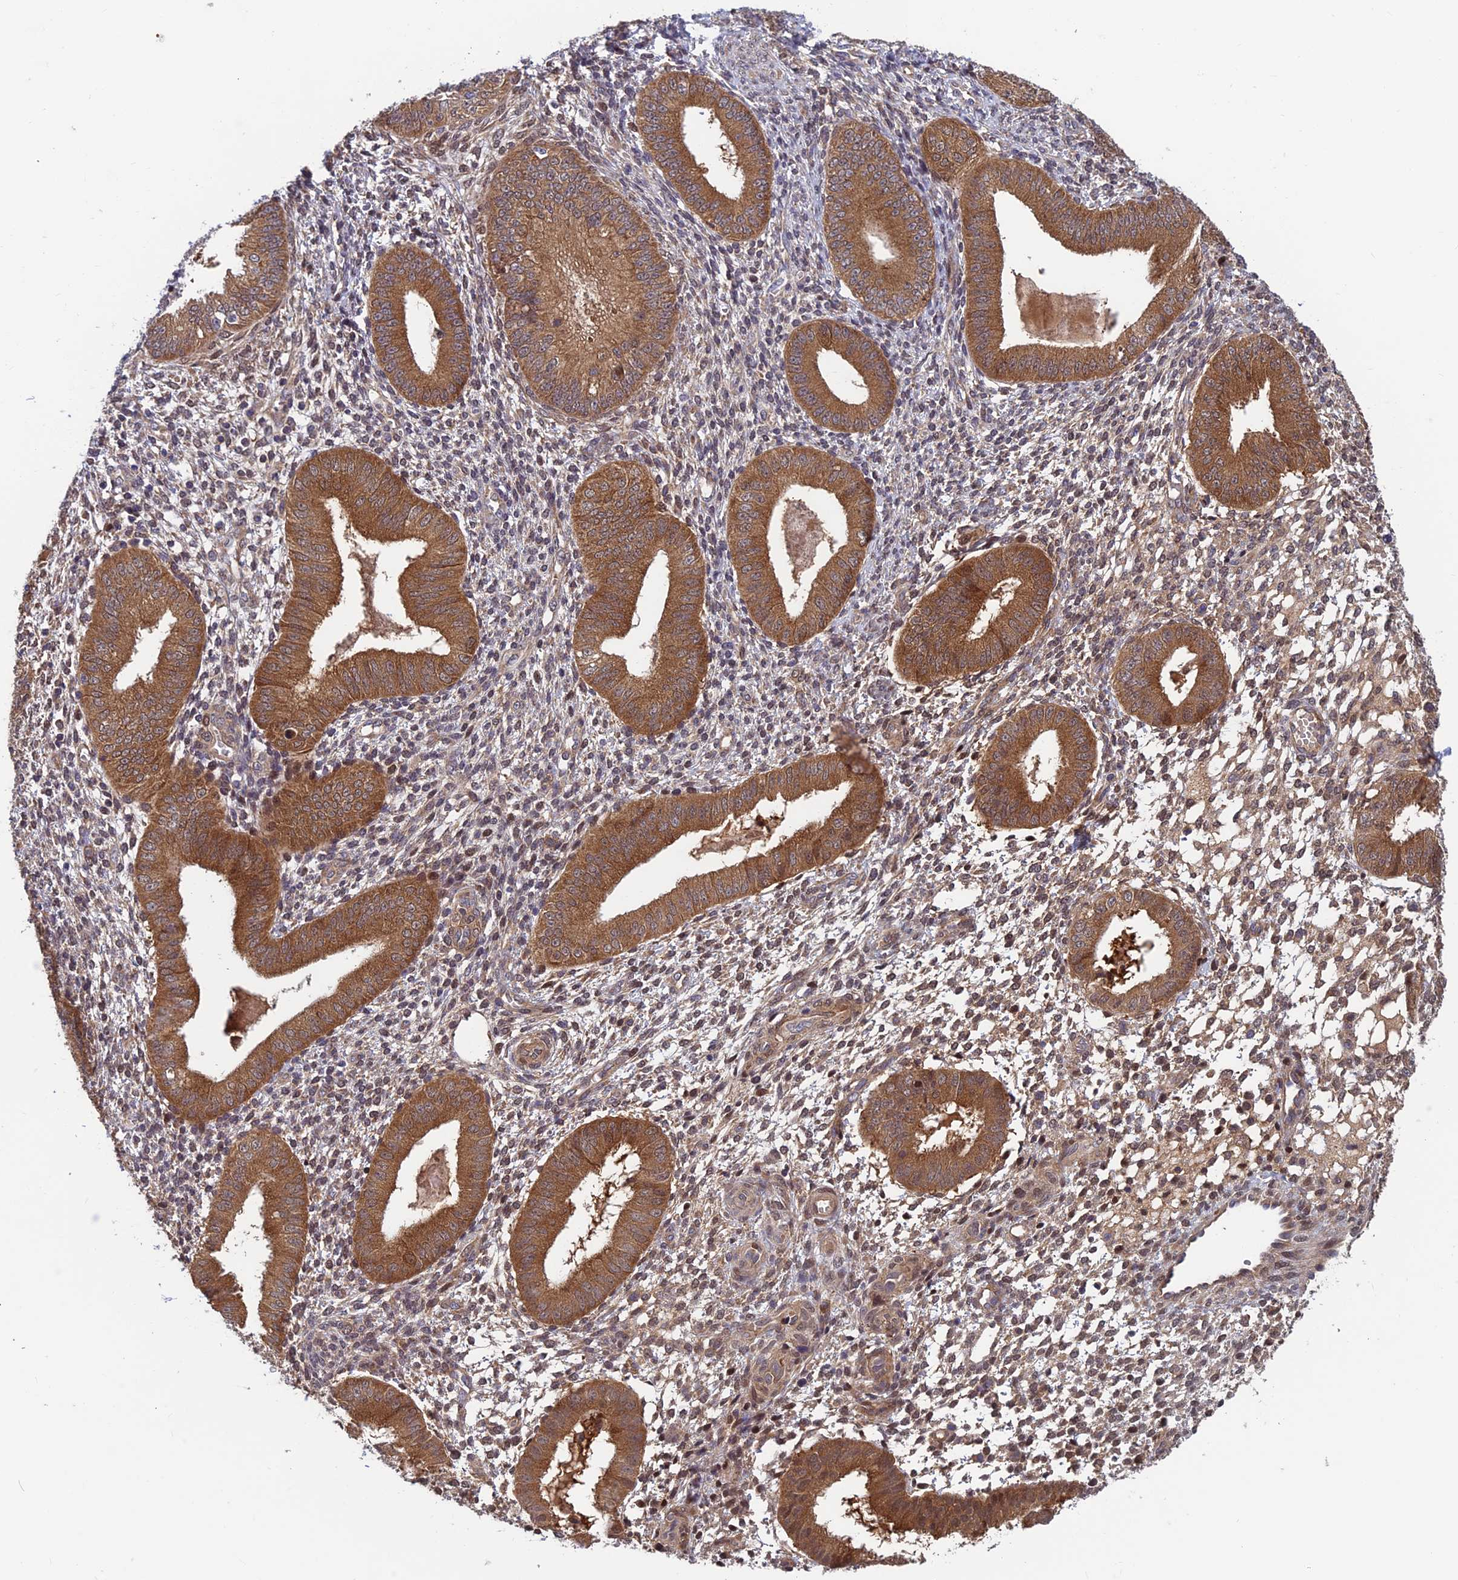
{"staining": {"intensity": "weak", "quantity": "25%-75%", "location": "cytoplasmic/membranous"}, "tissue": "endometrium", "cell_type": "Cells in endometrial stroma", "image_type": "normal", "snomed": [{"axis": "morphology", "description": "Normal tissue, NOS"}, {"axis": "topography", "description": "Endometrium"}], "caption": "A micrograph showing weak cytoplasmic/membranous staining in about 25%-75% of cells in endometrial stroma in unremarkable endometrium, as visualized by brown immunohistochemical staining.", "gene": "CCDC15", "patient": {"sex": "female", "age": 49}}